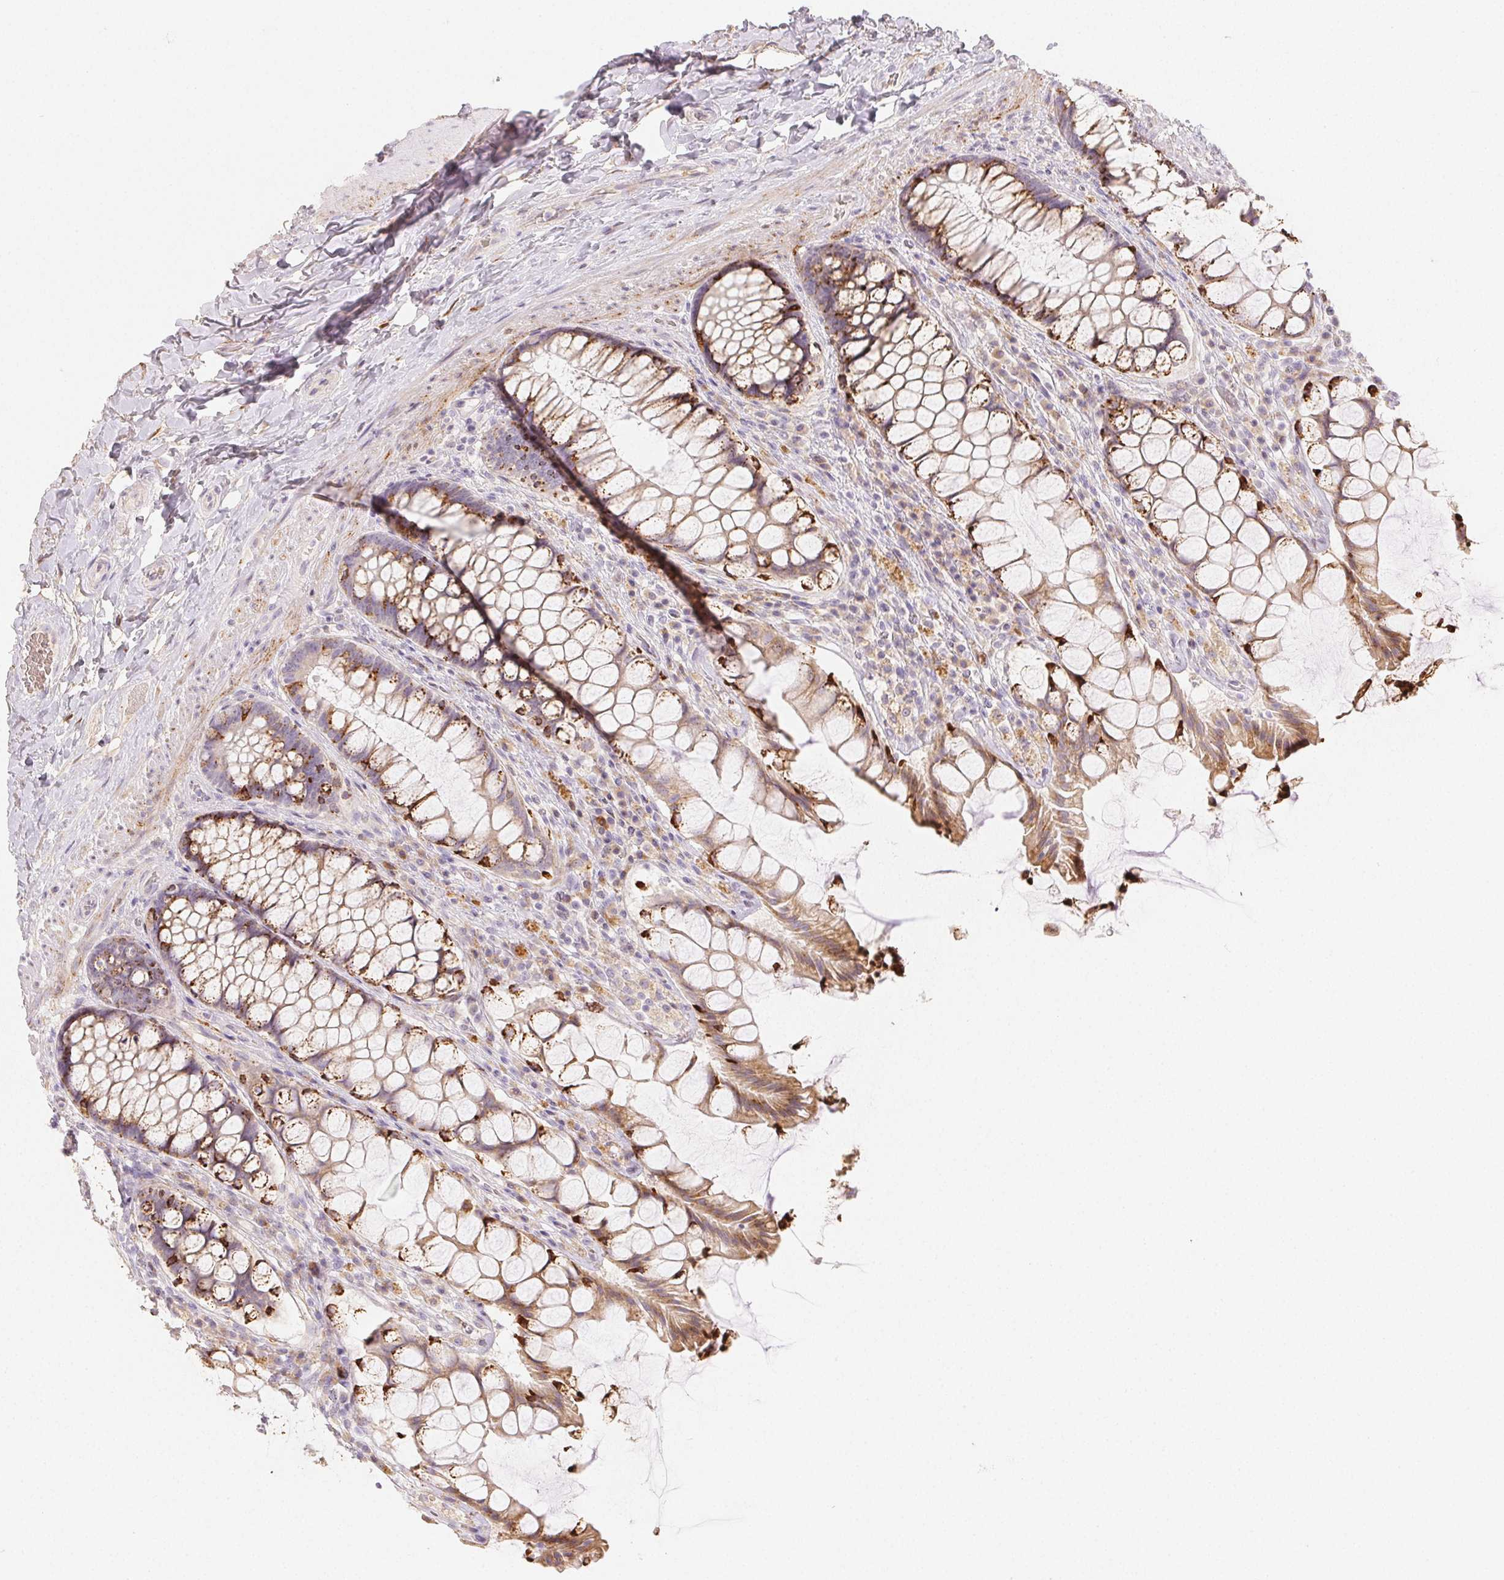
{"staining": {"intensity": "strong", "quantity": "25%-75%", "location": "cytoplasmic/membranous"}, "tissue": "rectum", "cell_type": "Glandular cells", "image_type": "normal", "snomed": [{"axis": "morphology", "description": "Normal tissue, NOS"}, {"axis": "topography", "description": "Rectum"}], "caption": "A brown stain labels strong cytoplasmic/membranous positivity of a protein in glandular cells of normal human rectum. (Stains: DAB (3,3'-diaminobenzidine) in brown, nuclei in blue, Microscopy: brightfield microscopy at high magnification).", "gene": "ACVR1B", "patient": {"sex": "female", "age": 58}}